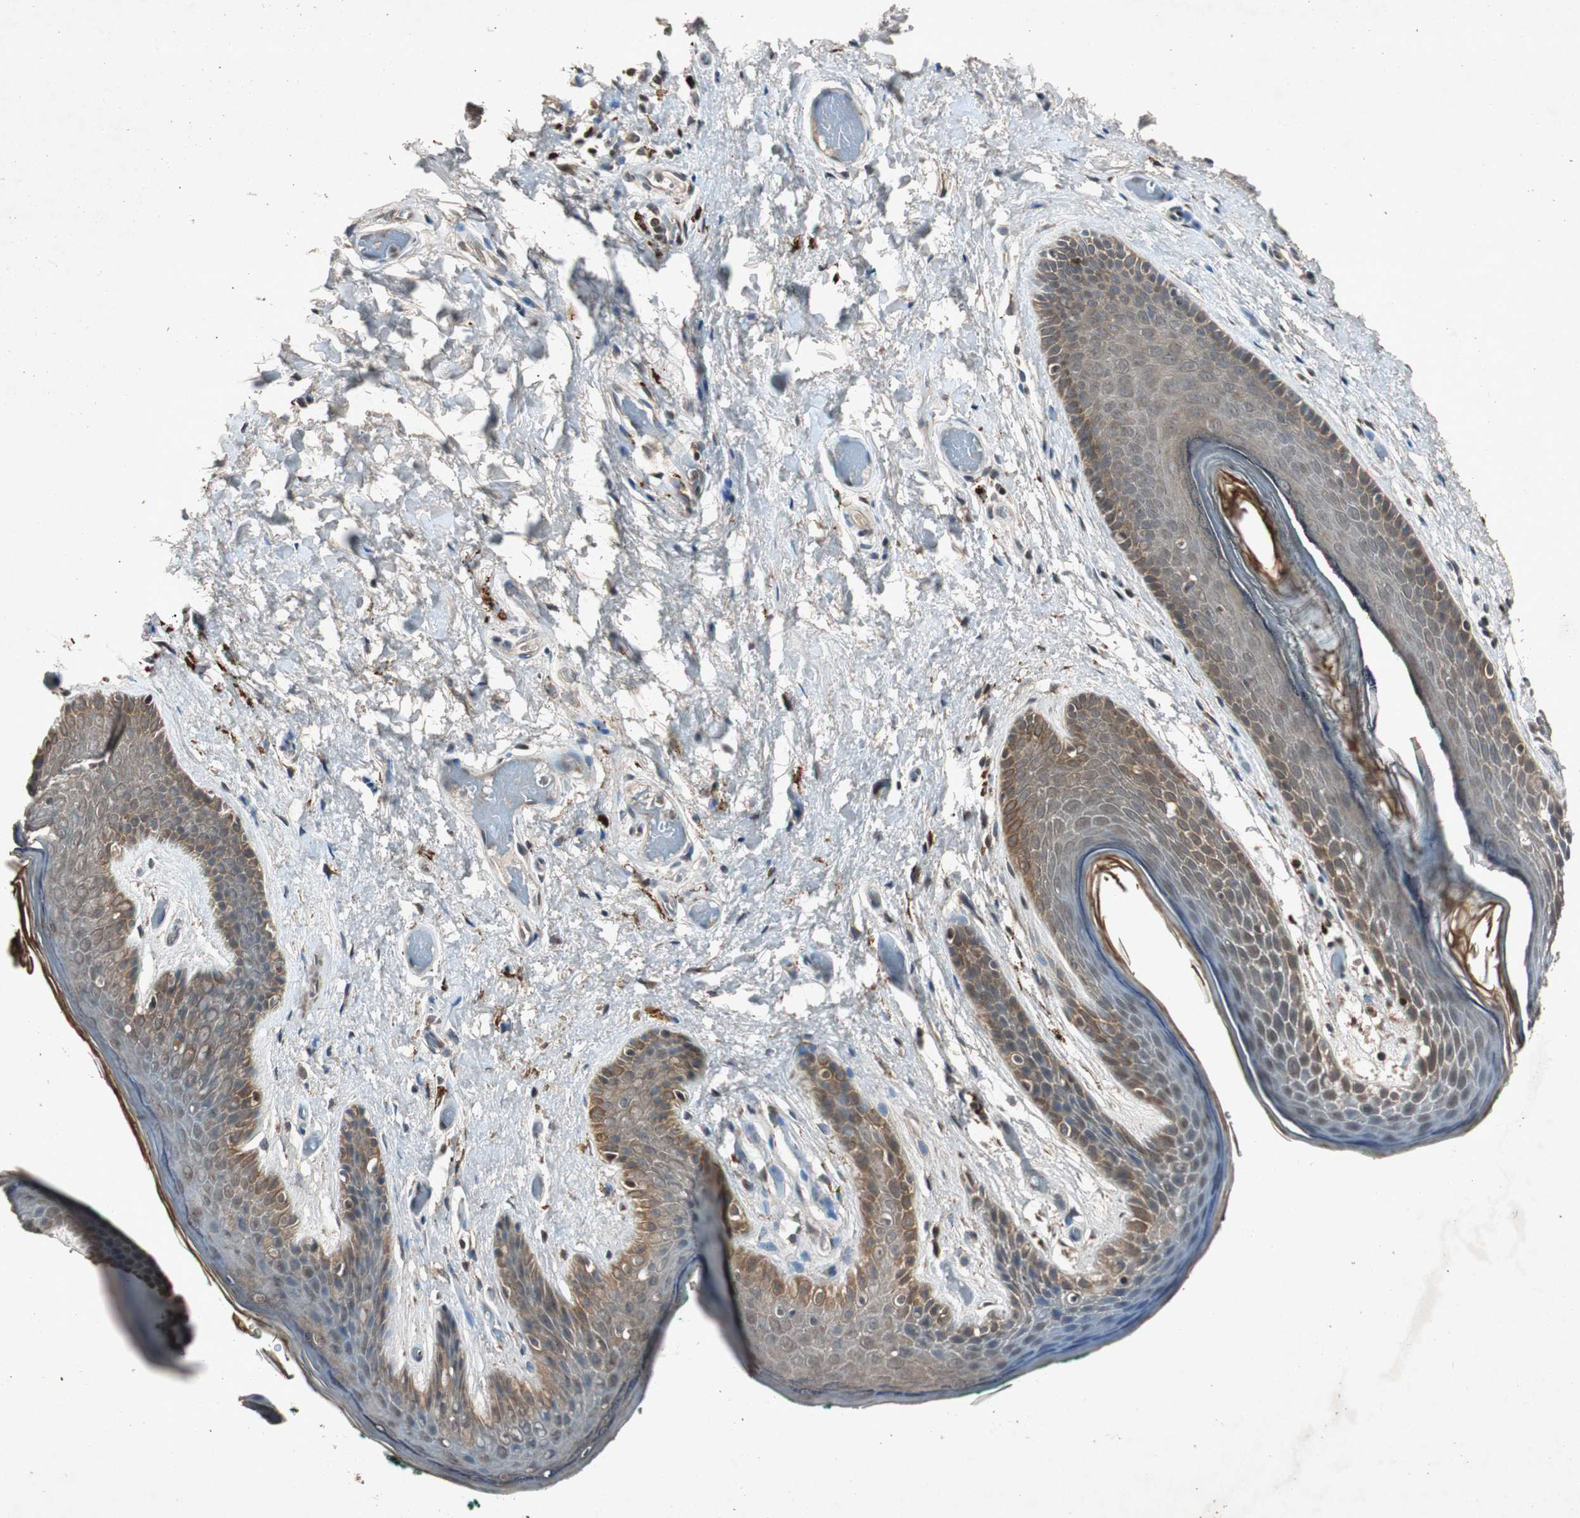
{"staining": {"intensity": "moderate", "quantity": ">75%", "location": "cytoplasmic/membranous"}, "tissue": "skin", "cell_type": "Epidermal cells", "image_type": "normal", "snomed": [{"axis": "morphology", "description": "Normal tissue, NOS"}, {"axis": "topography", "description": "Anal"}], "caption": "A medium amount of moderate cytoplasmic/membranous positivity is present in approximately >75% of epidermal cells in normal skin.", "gene": "SLIT2", "patient": {"sex": "male", "age": 74}}